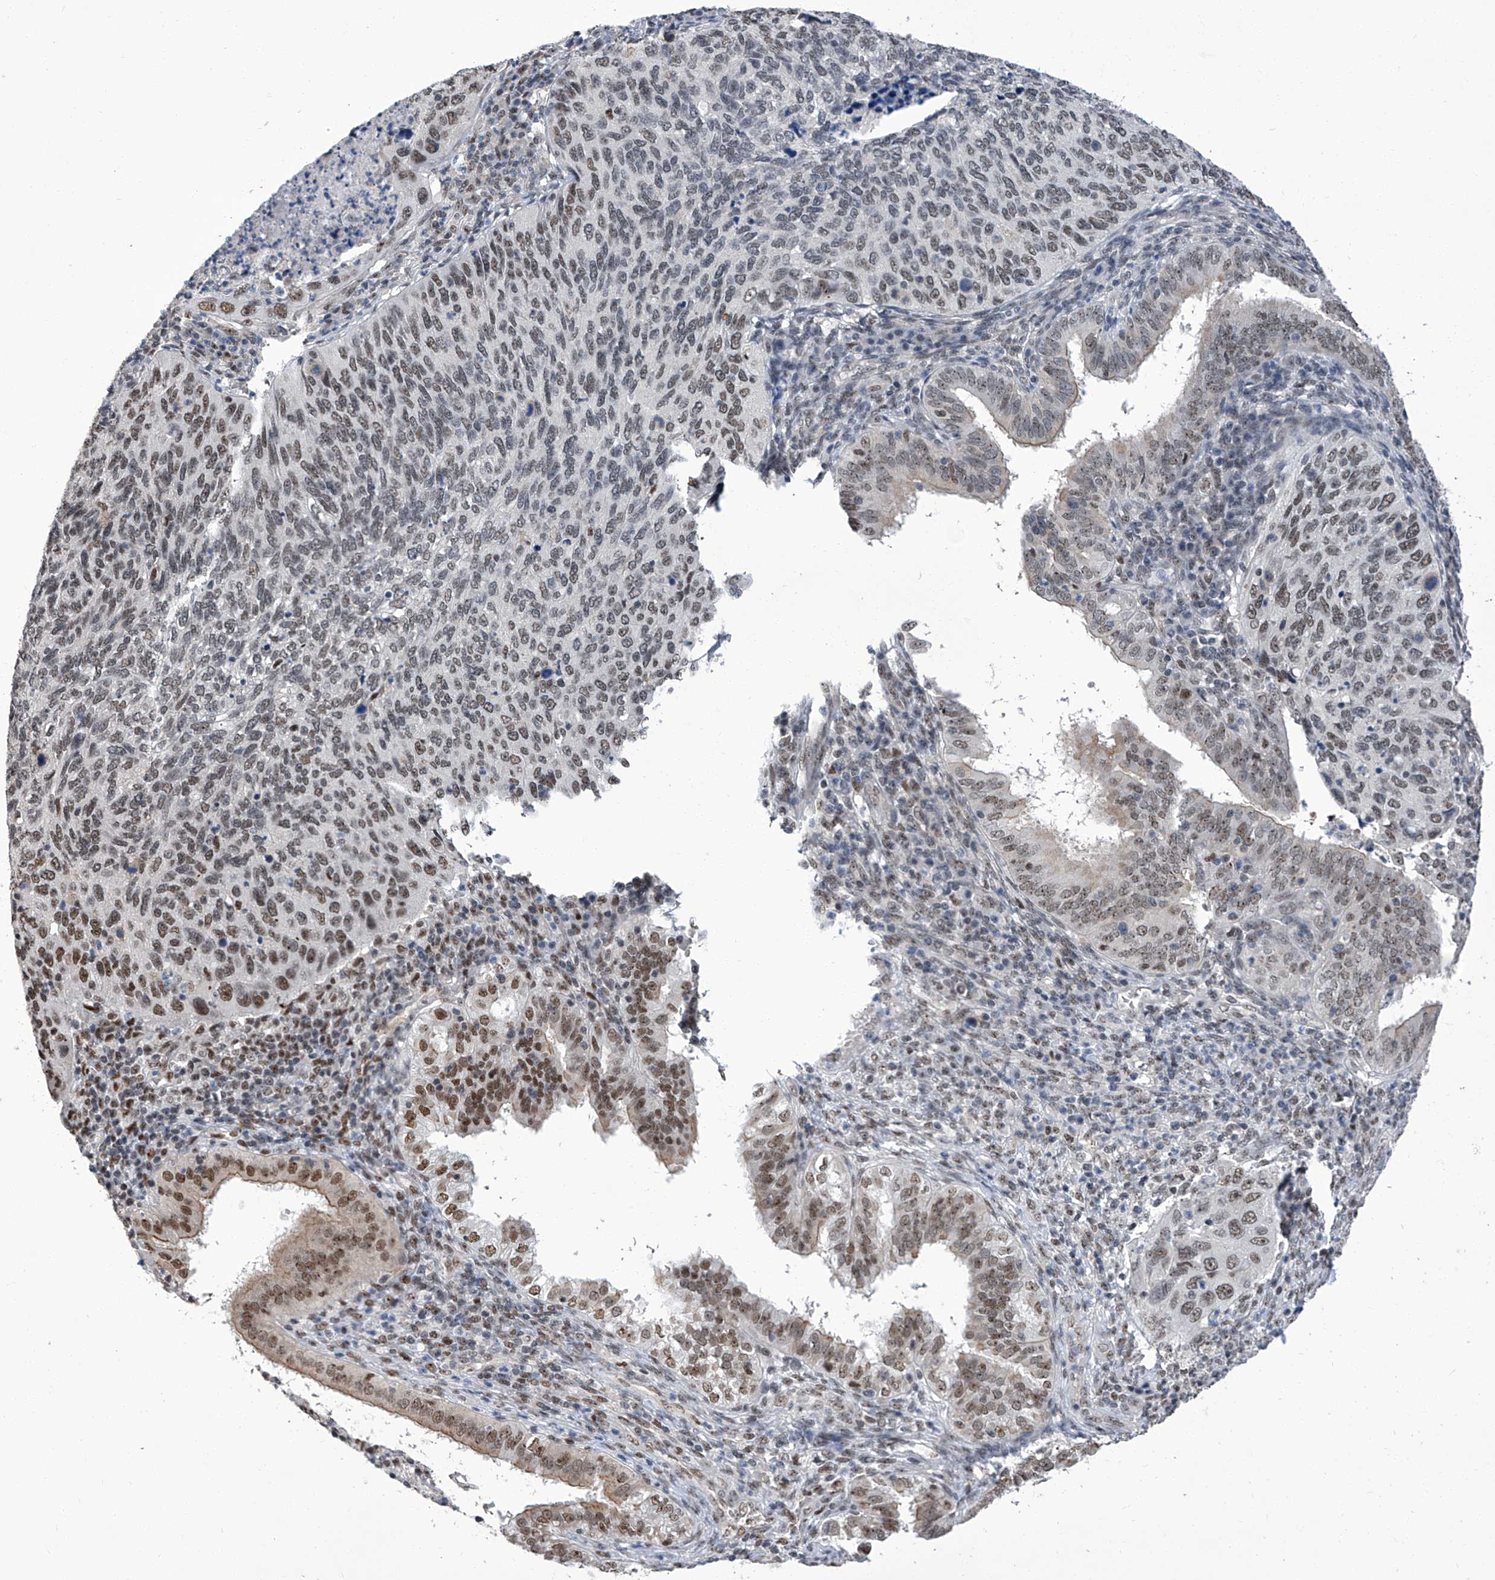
{"staining": {"intensity": "moderate", "quantity": "25%-75%", "location": "nuclear"}, "tissue": "cervical cancer", "cell_type": "Tumor cells", "image_type": "cancer", "snomed": [{"axis": "morphology", "description": "Squamous cell carcinoma, NOS"}, {"axis": "topography", "description": "Cervix"}], "caption": "The immunohistochemical stain shows moderate nuclear staining in tumor cells of cervical cancer (squamous cell carcinoma) tissue. The protein of interest is shown in brown color, while the nuclei are stained blue.", "gene": "CMTR1", "patient": {"sex": "female", "age": 38}}